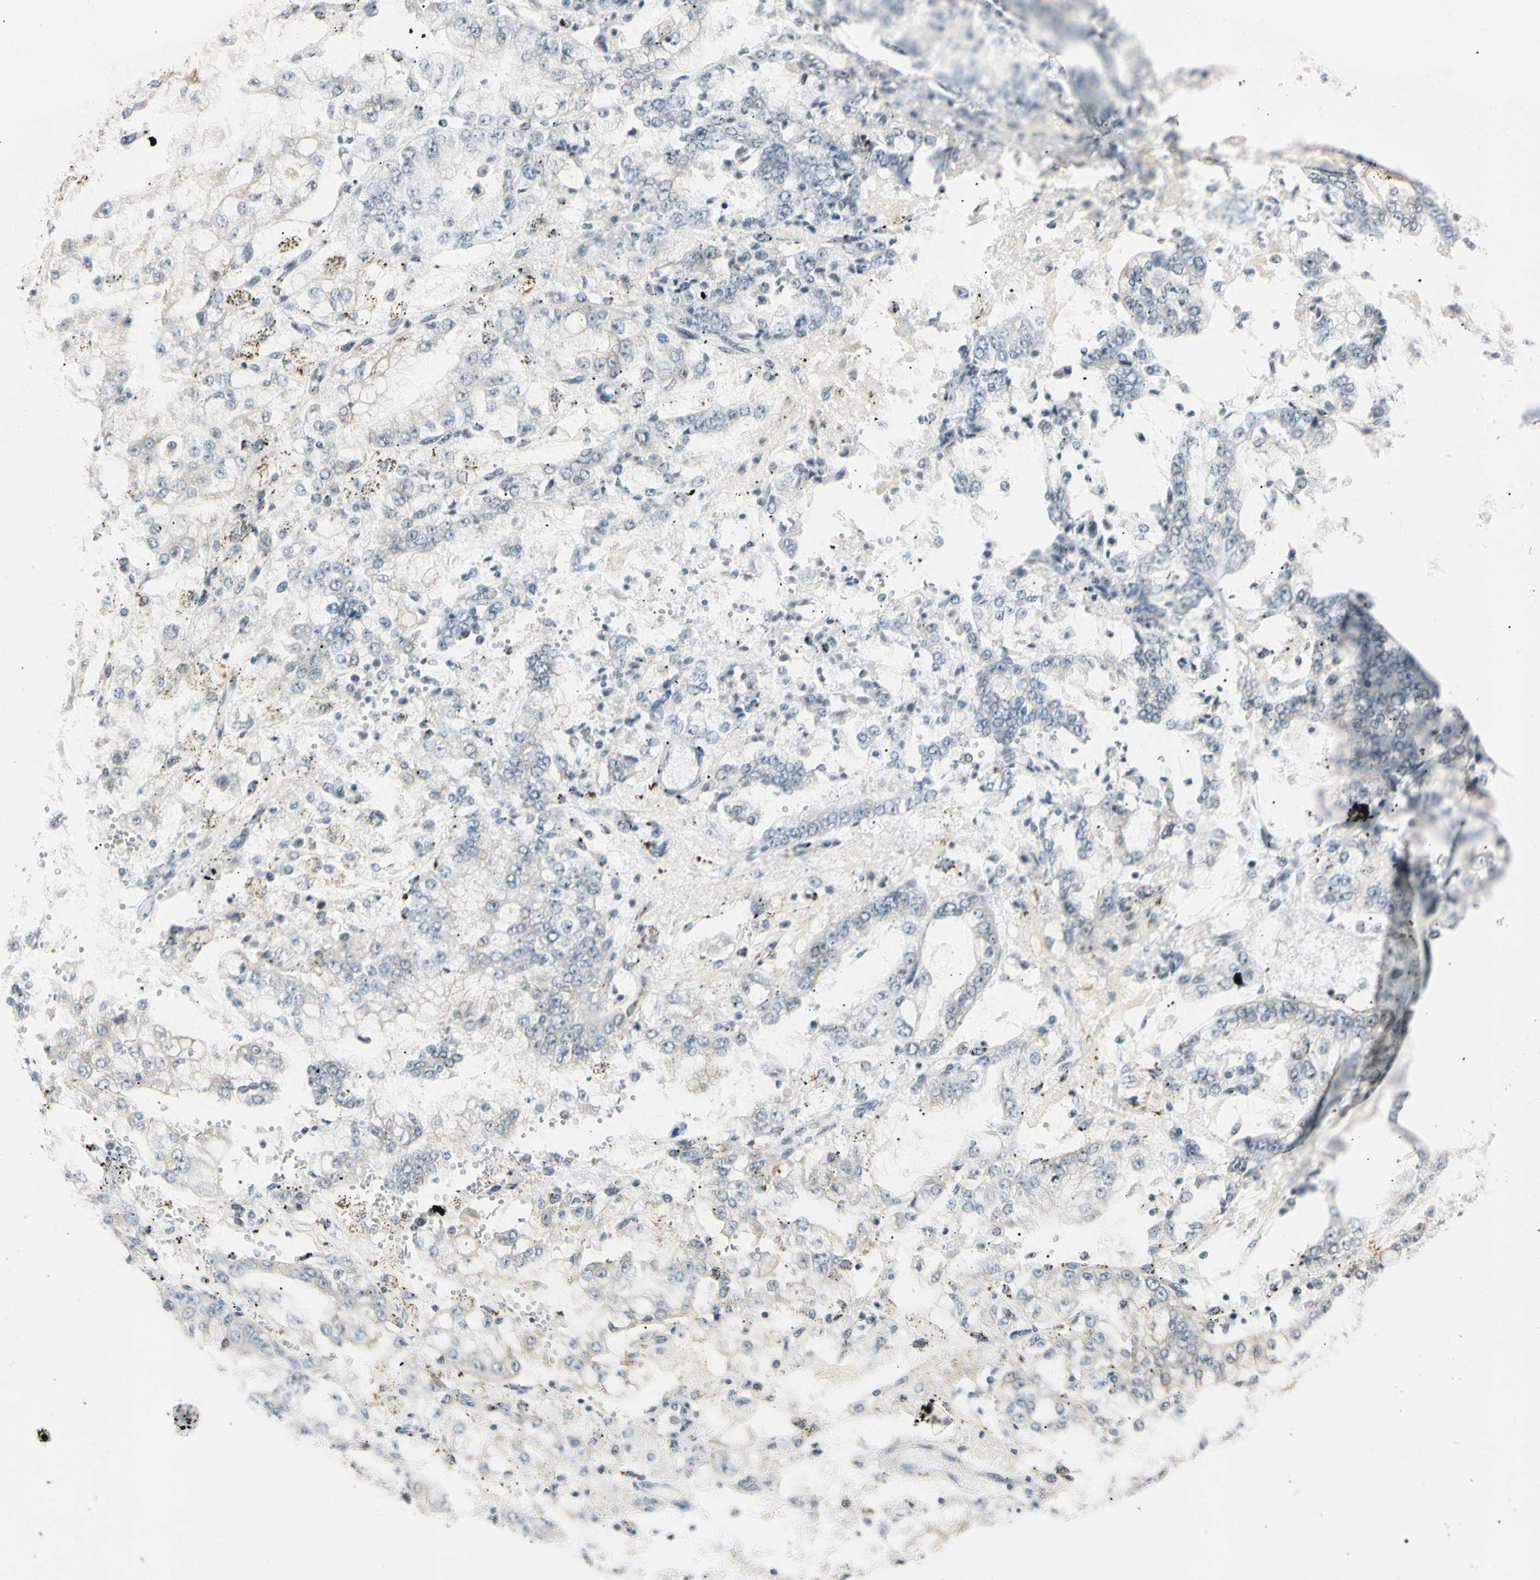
{"staining": {"intensity": "negative", "quantity": "none", "location": "none"}, "tissue": "stomach cancer", "cell_type": "Tumor cells", "image_type": "cancer", "snomed": [{"axis": "morphology", "description": "Adenocarcinoma, NOS"}, {"axis": "topography", "description": "Stomach"}], "caption": "IHC of human stomach cancer reveals no expression in tumor cells.", "gene": "SMARCA5", "patient": {"sex": "male", "age": 76}}